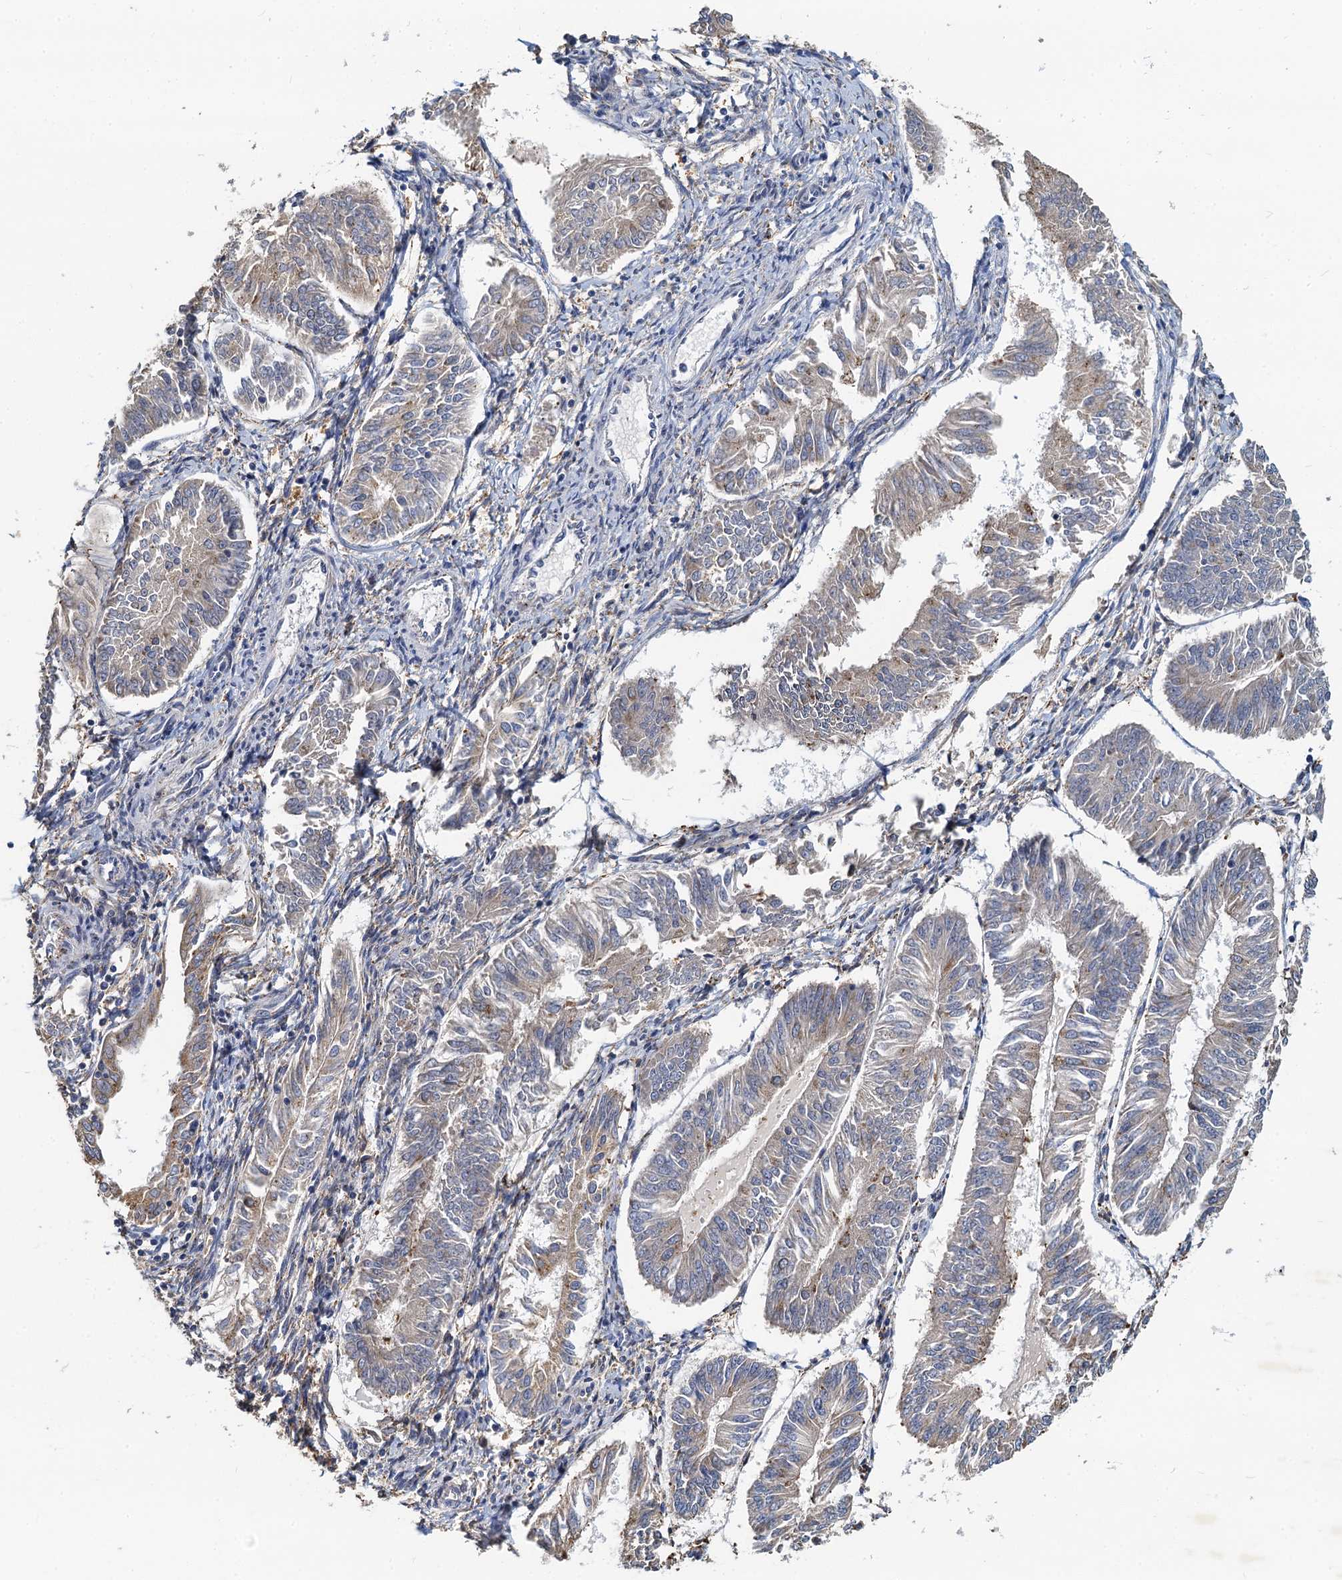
{"staining": {"intensity": "moderate", "quantity": "<25%", "location": "cytoplasmic/membranous"}, "tissue": "endometrial cancer", "cell_type": "Tumor cells", "image_type": "cancer", "snomed": [{"axis": "morphology", "description": "Adenocarcinoma, NOS"}, {"axis": "topography", "description": "Endometrium"}], "caption": "About <25% of tumor cells in adenocarcinoma (endometrial) display moderate cytoplasmic/membranous protein expression as visualized by brown immunohistochemical staining.", "gene": "NKAPD1", "patient": {"sex": "female", "age": 58}}